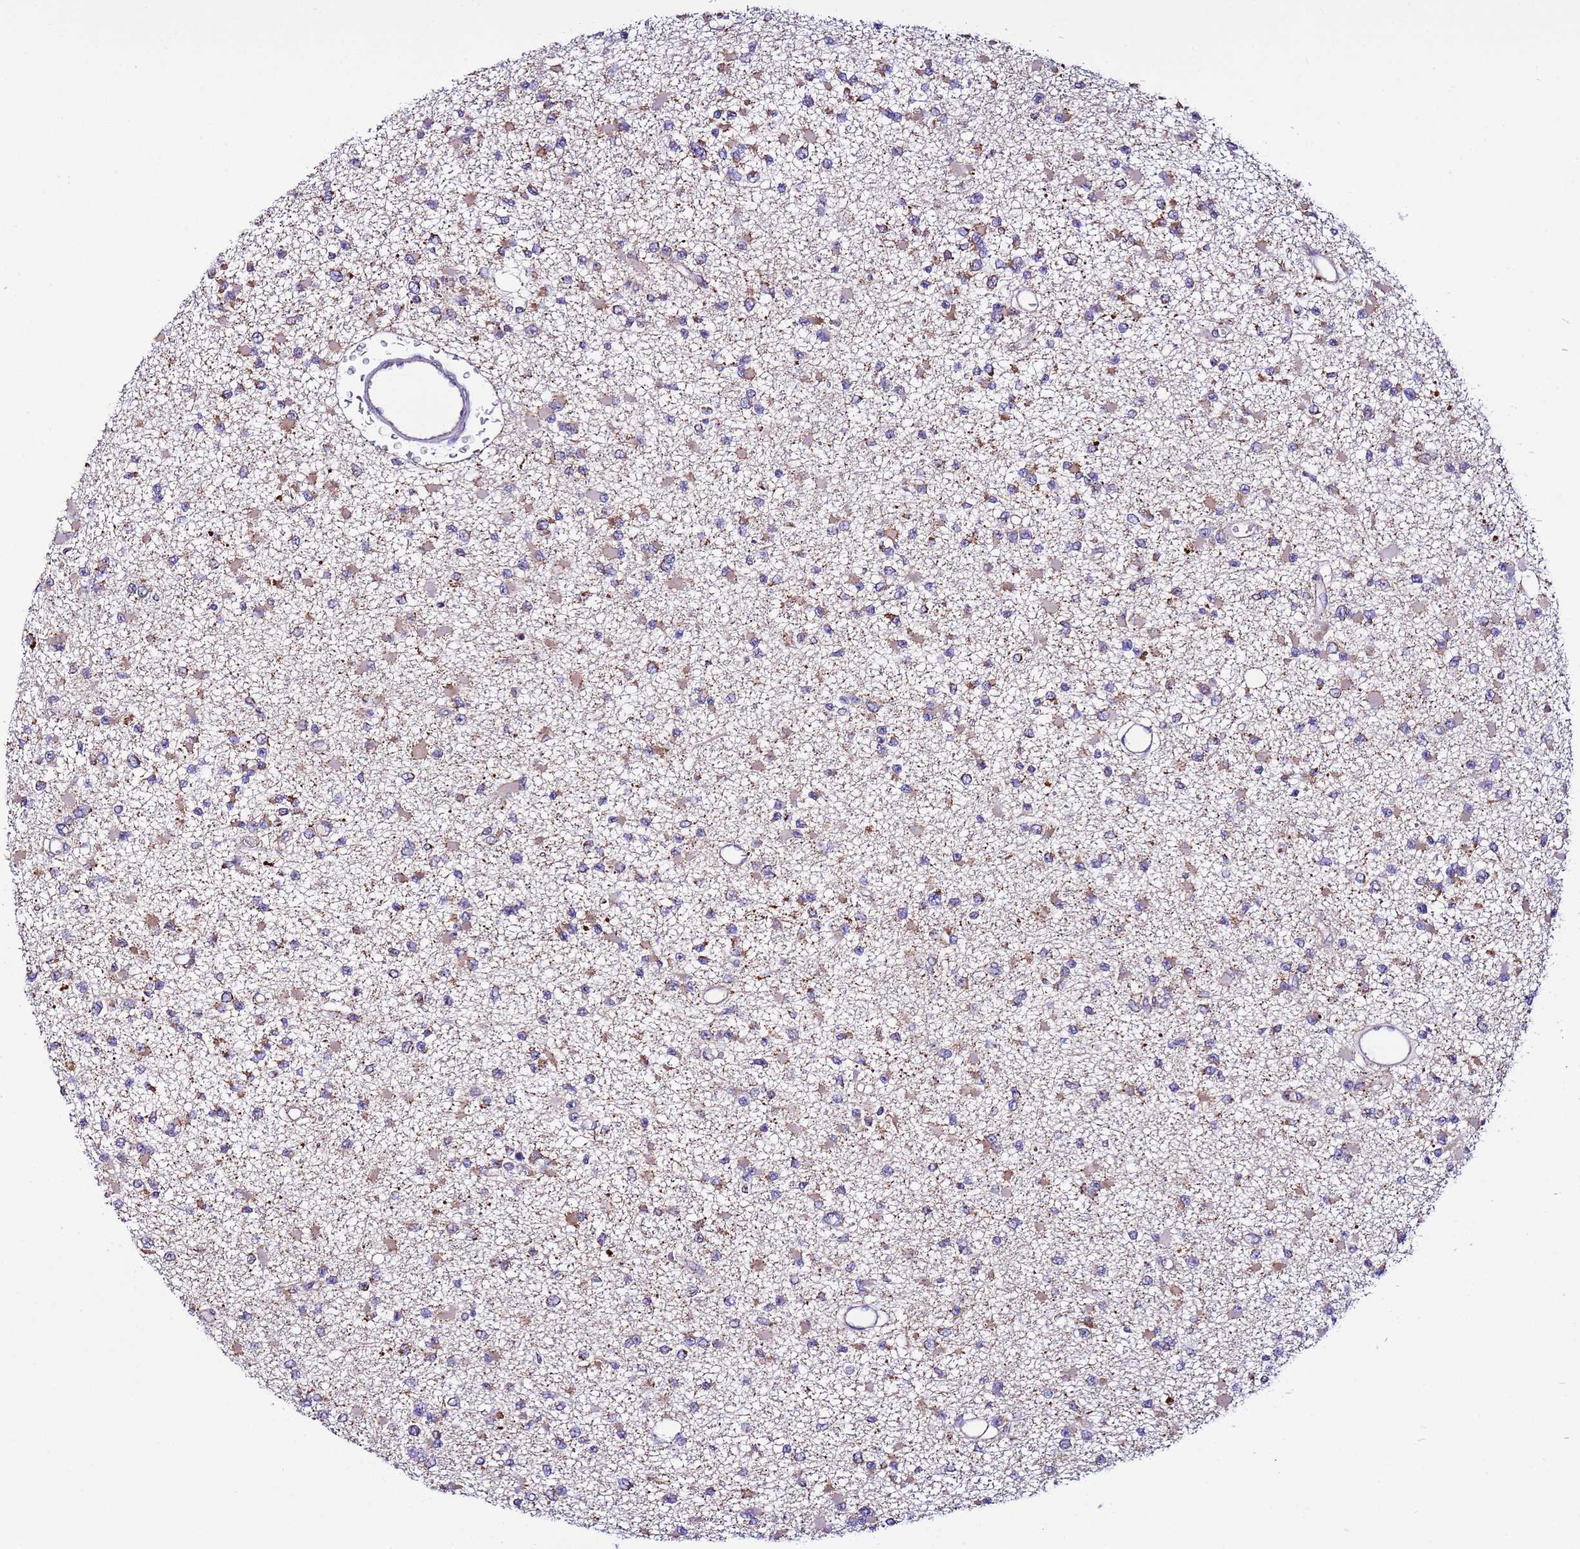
{"staining": {"intensity": "weak", "quantity": "<25%", "location": "cytoplasmic/membranous"}, "tissue": "glioma", "cell_type": "Tumor cells", "image_type": "cancer", "snomed": [{"axis": "morphology", "description": "Glioma, malignant, Low grade"}, {"axis": "topography", "description": "Brain"}], "caption": "An IHC histopathology image of glioma is shown. There is no staining in tumor cells of glioma.", "gene": "UEVLD", "patient": {"sex": "female", "age": 22}}